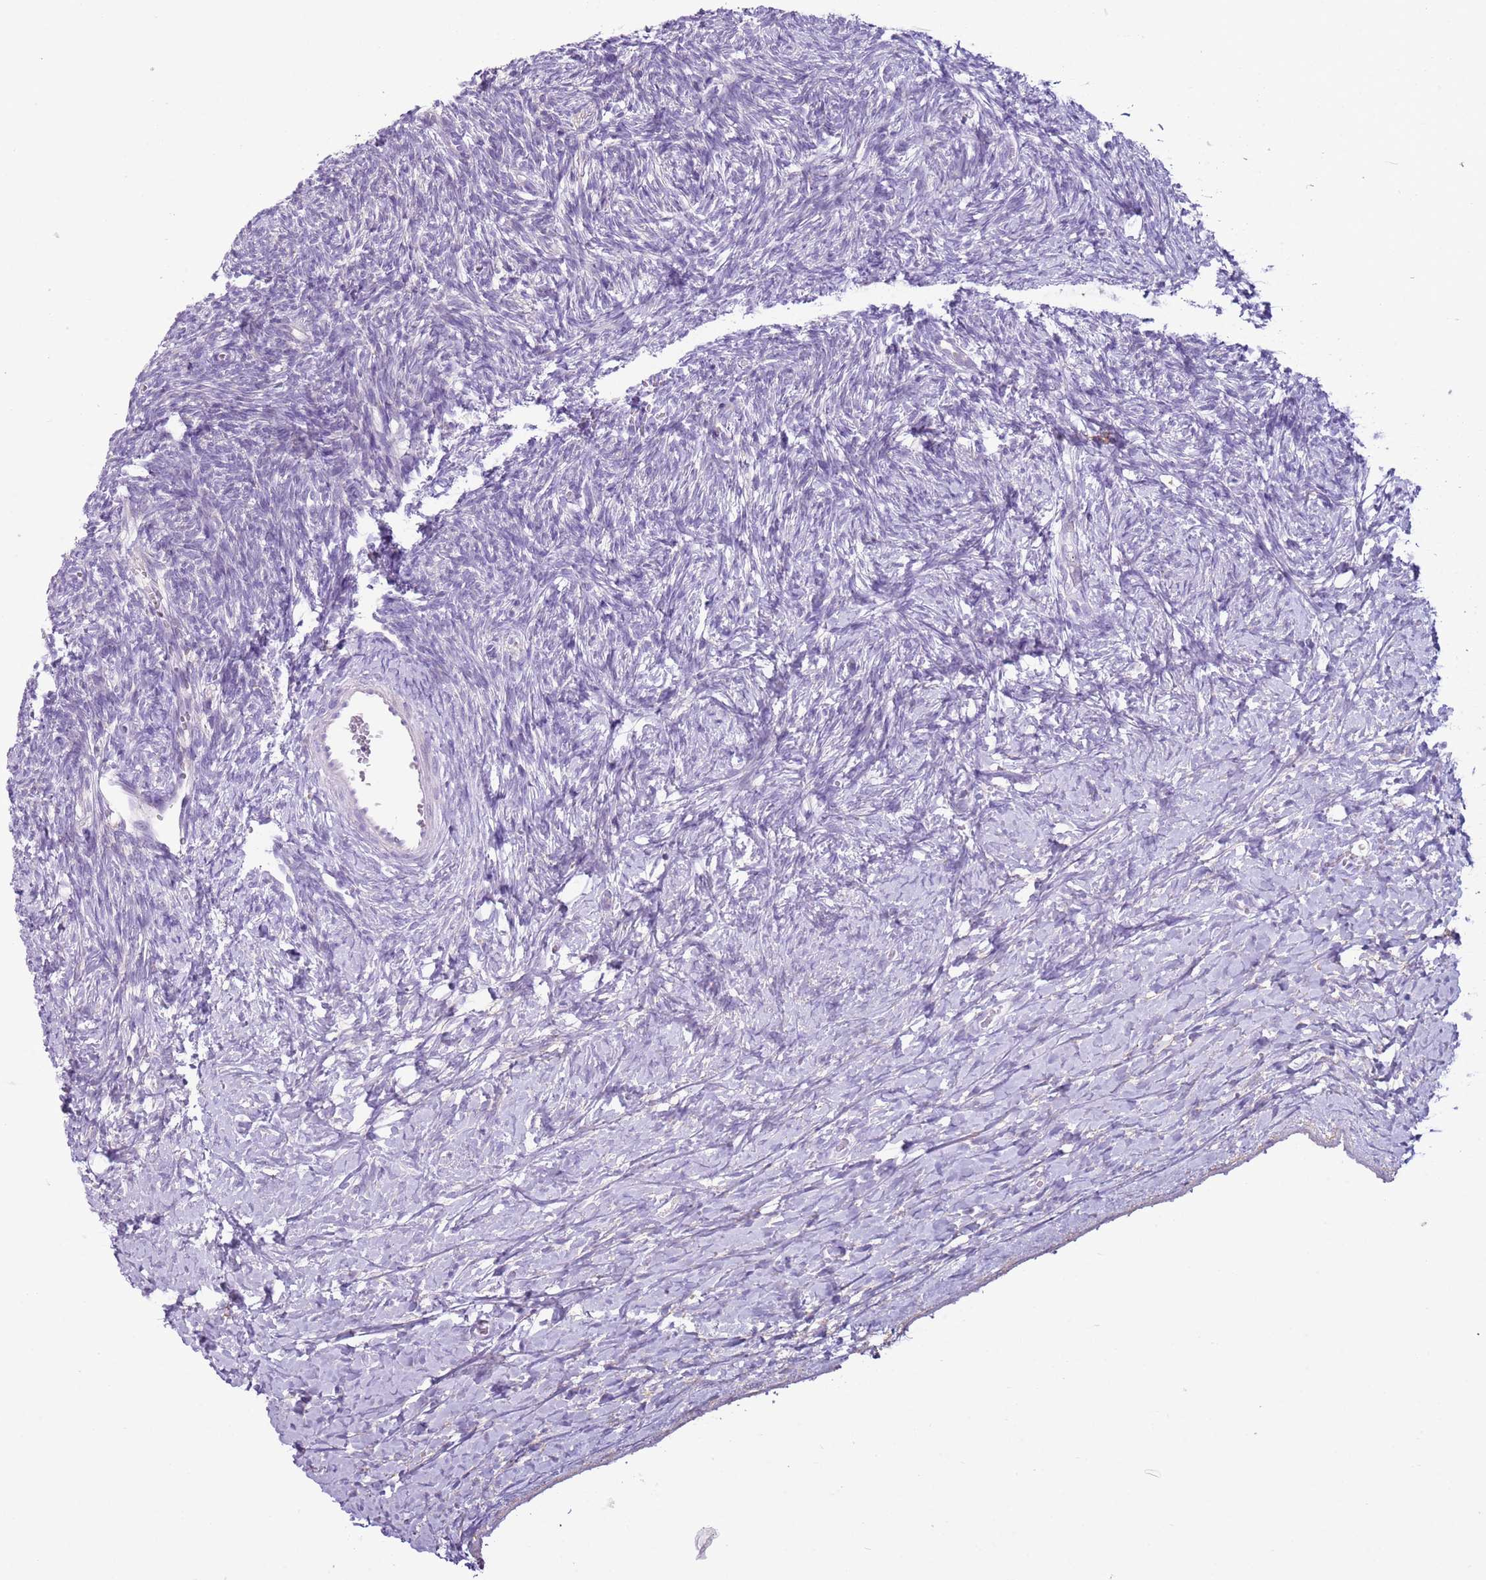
{"staining": {"intensity": "weak", "quantity": ">75%", "location": "cytoplasmic/membranous"}, "tissue": "ovary", "cell_type": "Follicle cells", "image_type": "normal", "snomed": [{"axis": "morphology", "description": "Normal tissue, NOS"}, {"axis": "morphology", "description": "Developmental malformation"}, {"axis": "topography", "description": "Ovary"}], "caption": "Weak cytoplasmic/membranous protein expression is seen in approximately >75% of follicle cells in ovary. (DAB = brown stain, brightfield microscopy at high magnification).", "gene": "OAF", "patient": {"sex": "female", "age": 39}}